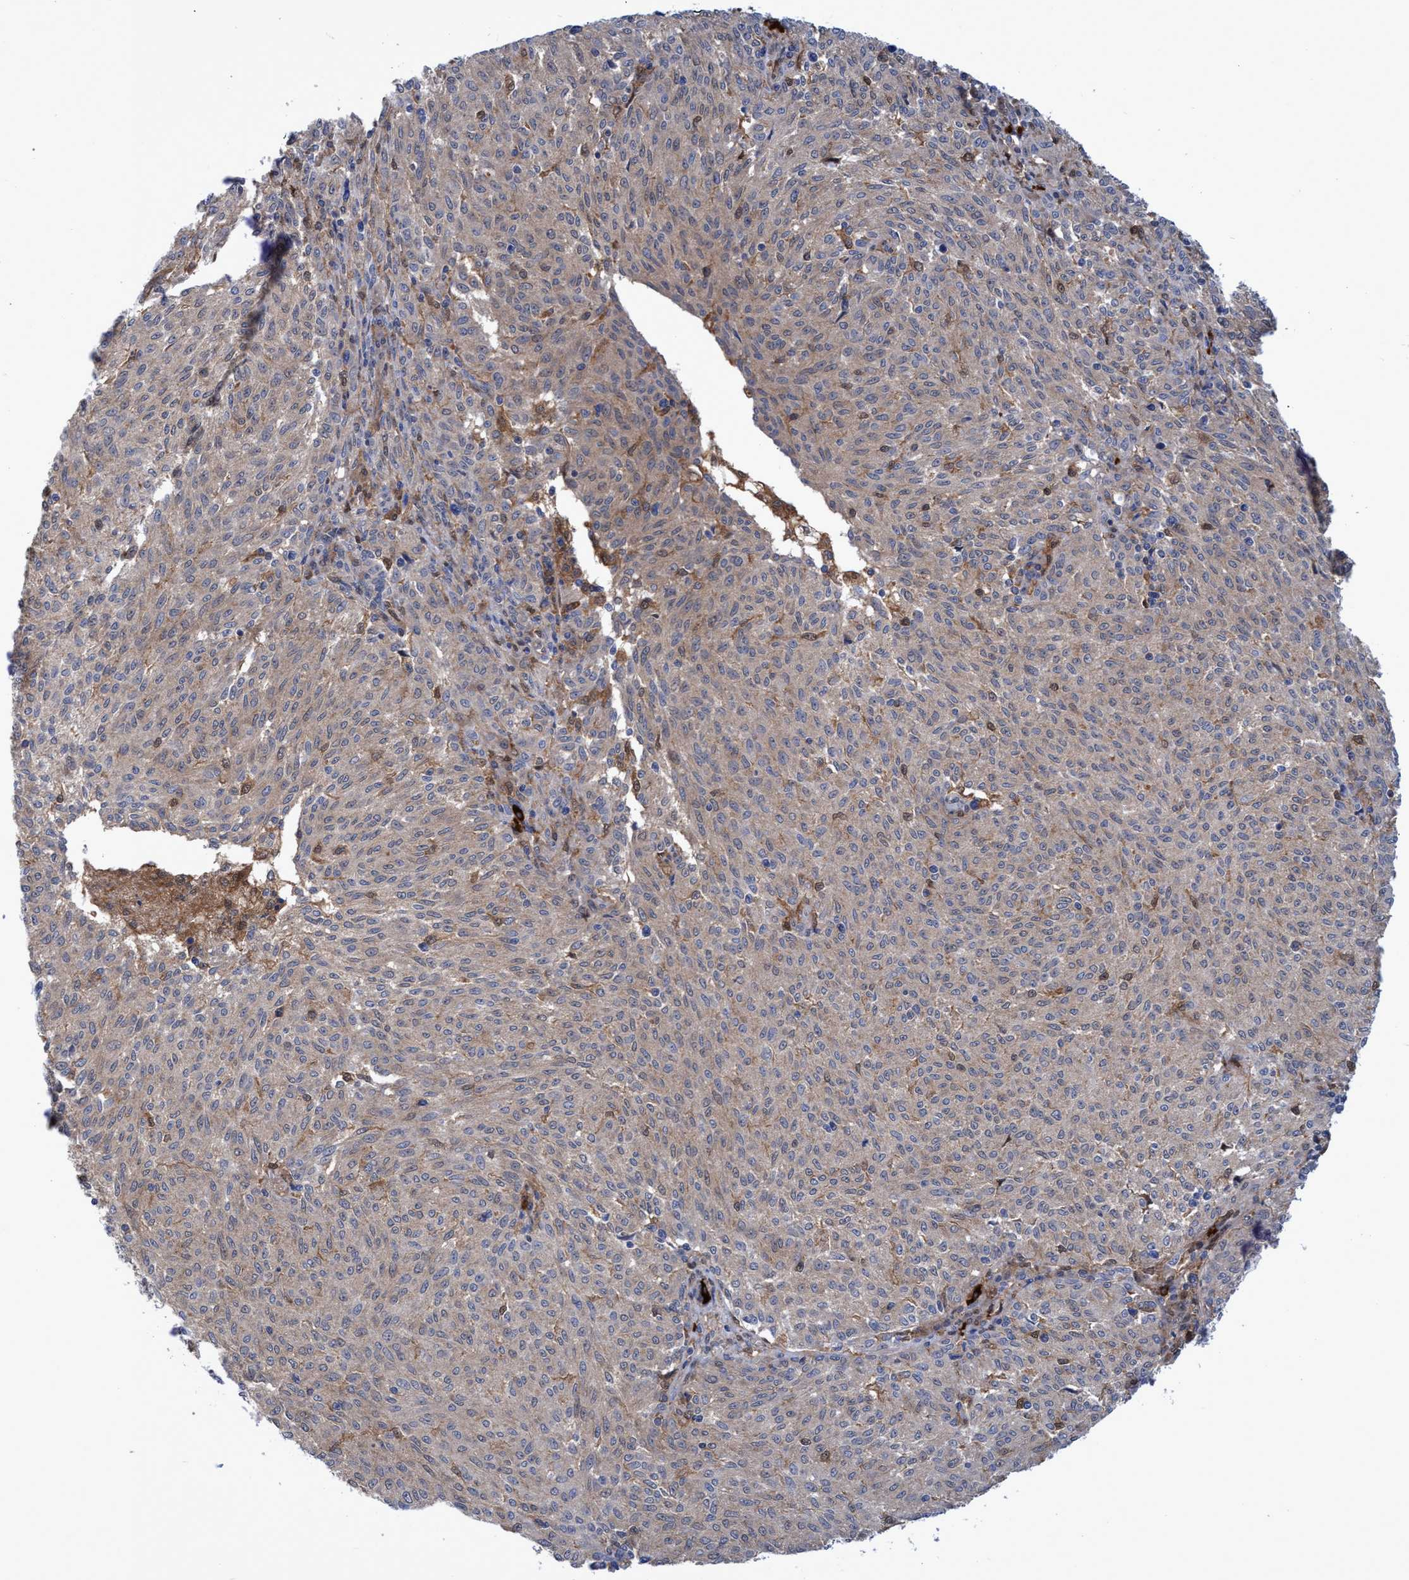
{"staining": {"intensity": "weak", "quantity": ">75%", "location": "cytoplasmic/membranous"}, "tissue": "melanoma", "cell_type": "Tumor cells", "image_type": "cancer", "snomed": [{"axis": "morphology", "description": "Malignant melanoma, NOS"}, {"axis": "topography", "description": "Skin"}], "caption": "The immunohistochemical stain shows weak cytoplasmic/membranous expression in tumor cells of malignant melanoma tissue.", "gene": "PNPO", "patient": {"sex": "female", "age": 72}}